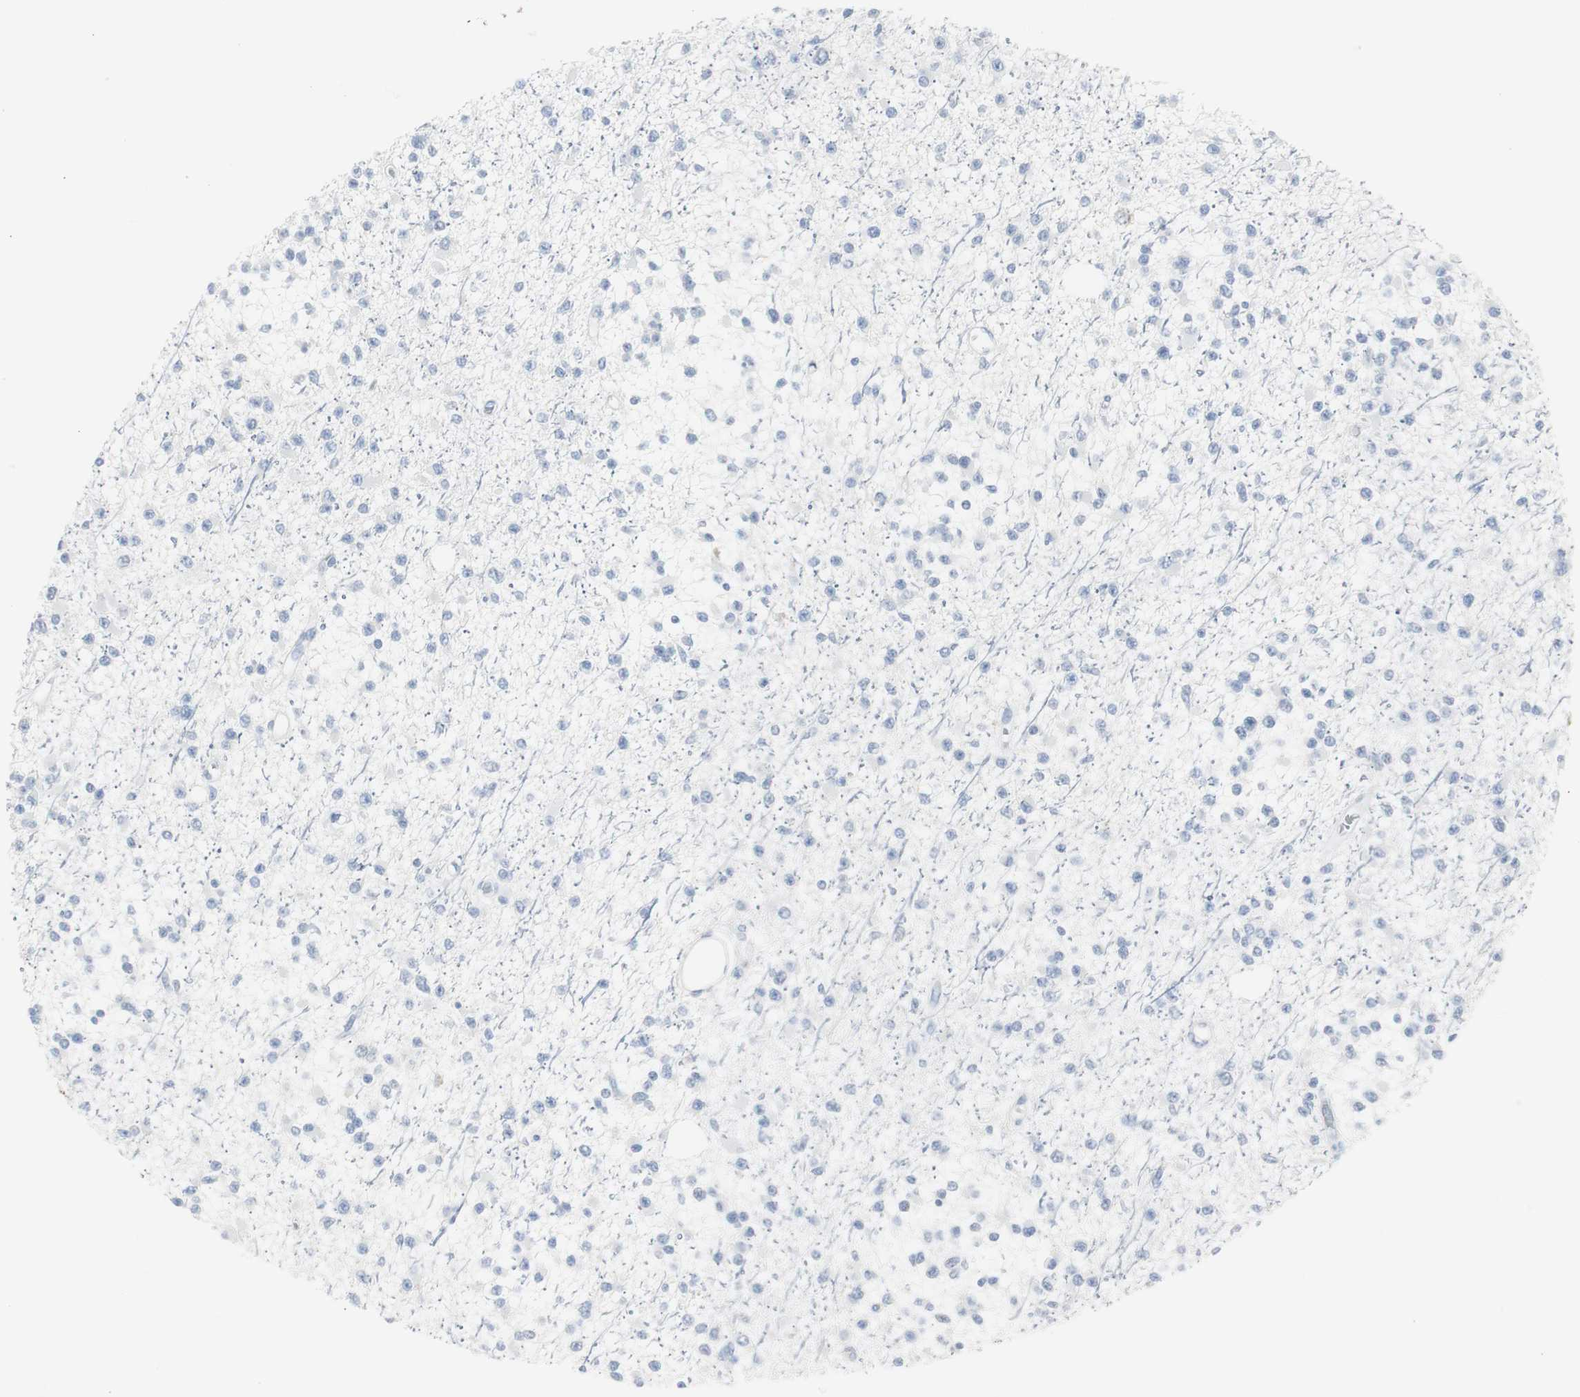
{"staining": {"intensity": "negative", "quantity": "none", "location": "none"}, "tissue": "glioma", "cell_type": "Tumor cells", "image_type": "cancer", "snomed": [{"axis": "morphology", "description": "Glioma, malignant, Low grade"}, {"axis": "topography", "description": "Brain"}], "caption": "This is an IHC image of malignant glioma (low-grade). There is no expression in tumor cells.", "gene": "S100A7", "patient": {"sex": "female", "age": 22}}